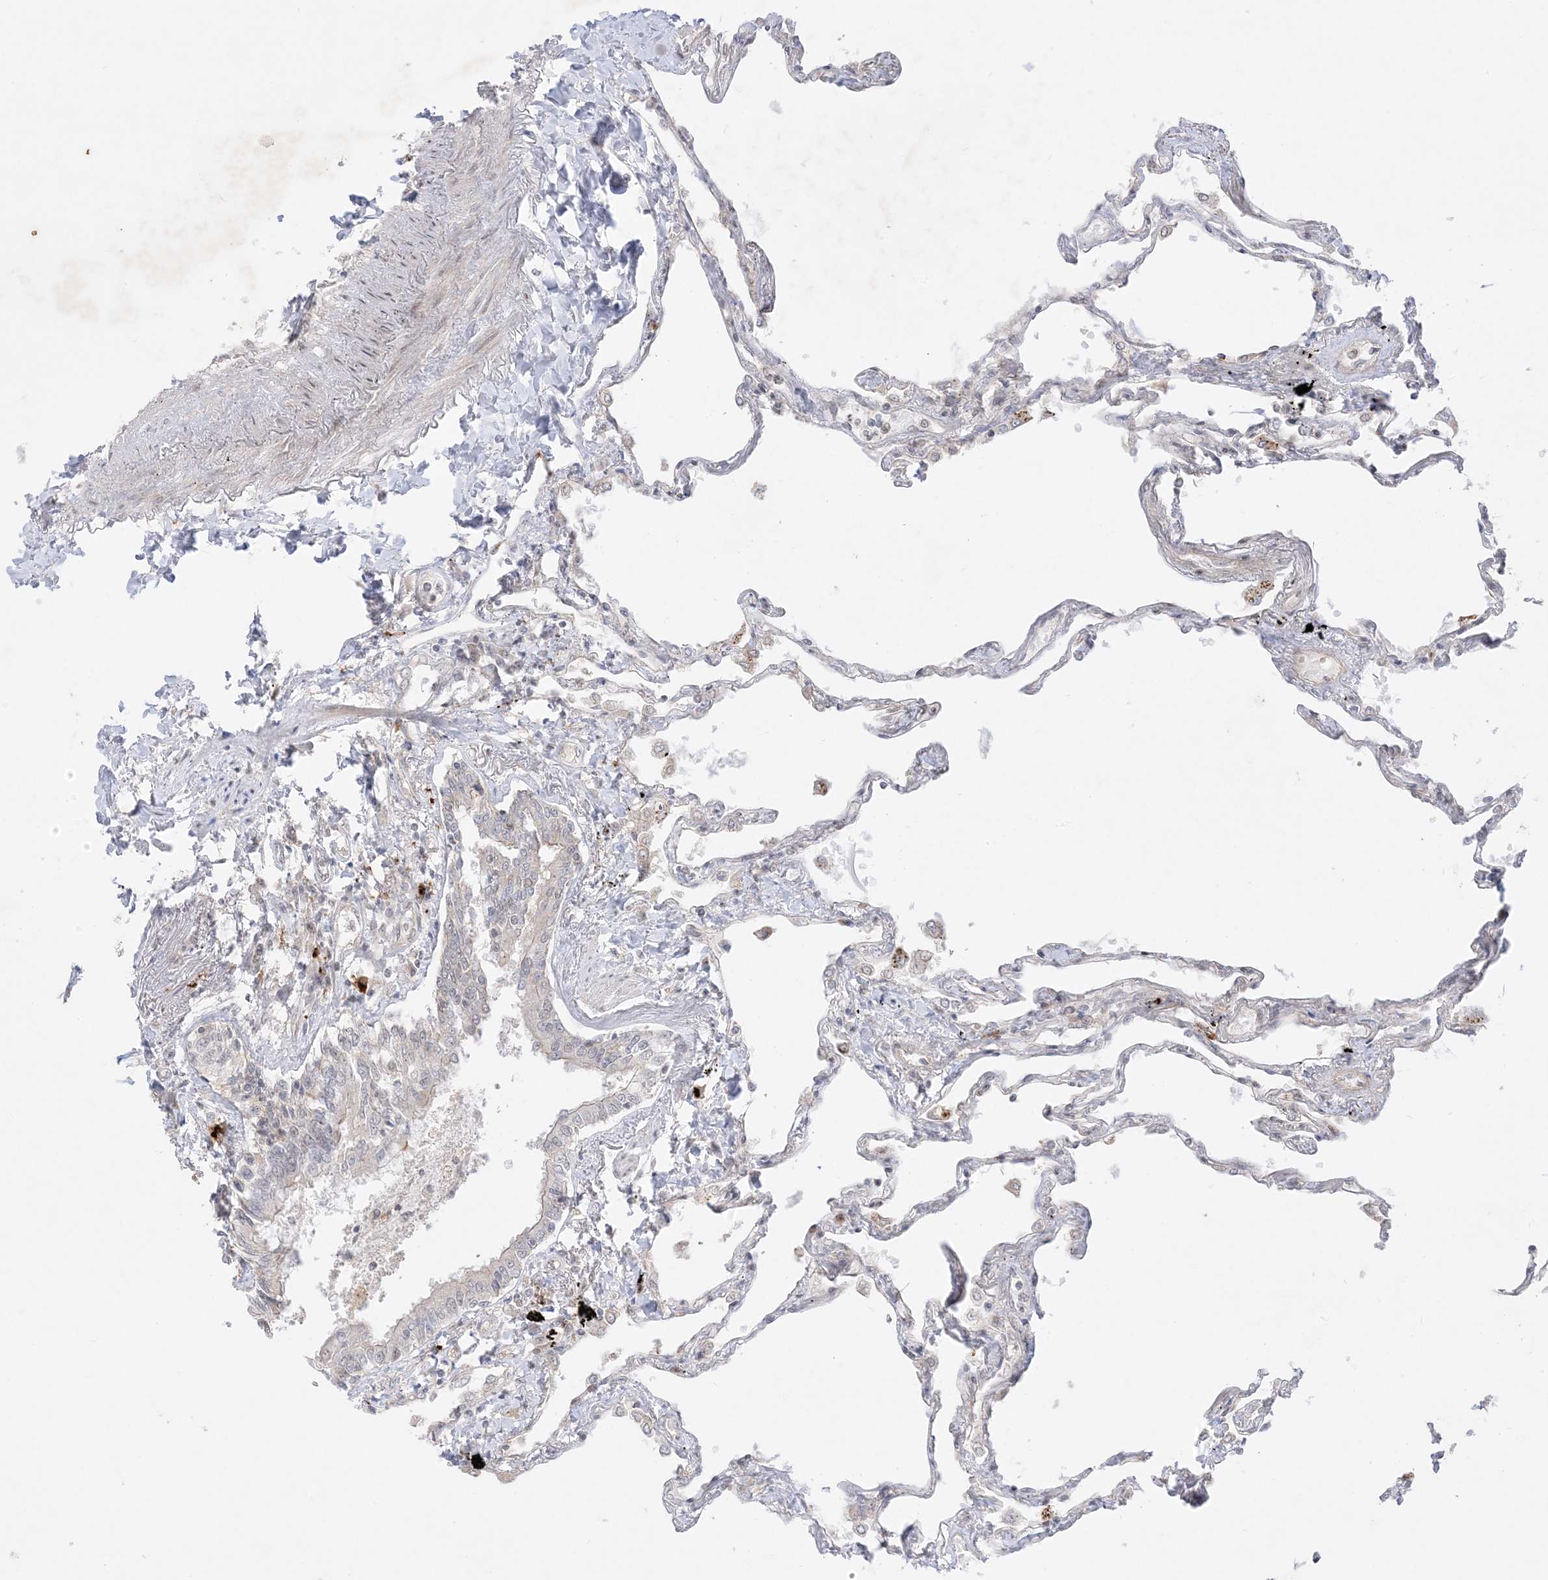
{"staining": {"intensity": "moderate", "quantity": "<25%", "location": "cytoplasmic/membranous,nuclear"}, "tissue": "lung", "cell_type": "Alveolar cells", "image_type": "normal", "snomed": [{"axis": "morphology", "description": "Normal tissue, NOS"}, {"axis": "topography", "description": "Lung"}], "caption": "IHC staining of benign lung, which exhibits low levels of moderate cytoplasmic/membranous,nuclear staining in approximately <25% of alveolar cells indicating moderate cytoplasmic/membranous,nuclear protein staining. The staining was performed using DAB (3,3'-diaminobenzidine) (brown) for protein detection and nuclei were counterstained in hematoxylin (blue).", "gene": "PTK6", "patient": {"sex": "female", "age": 67}}